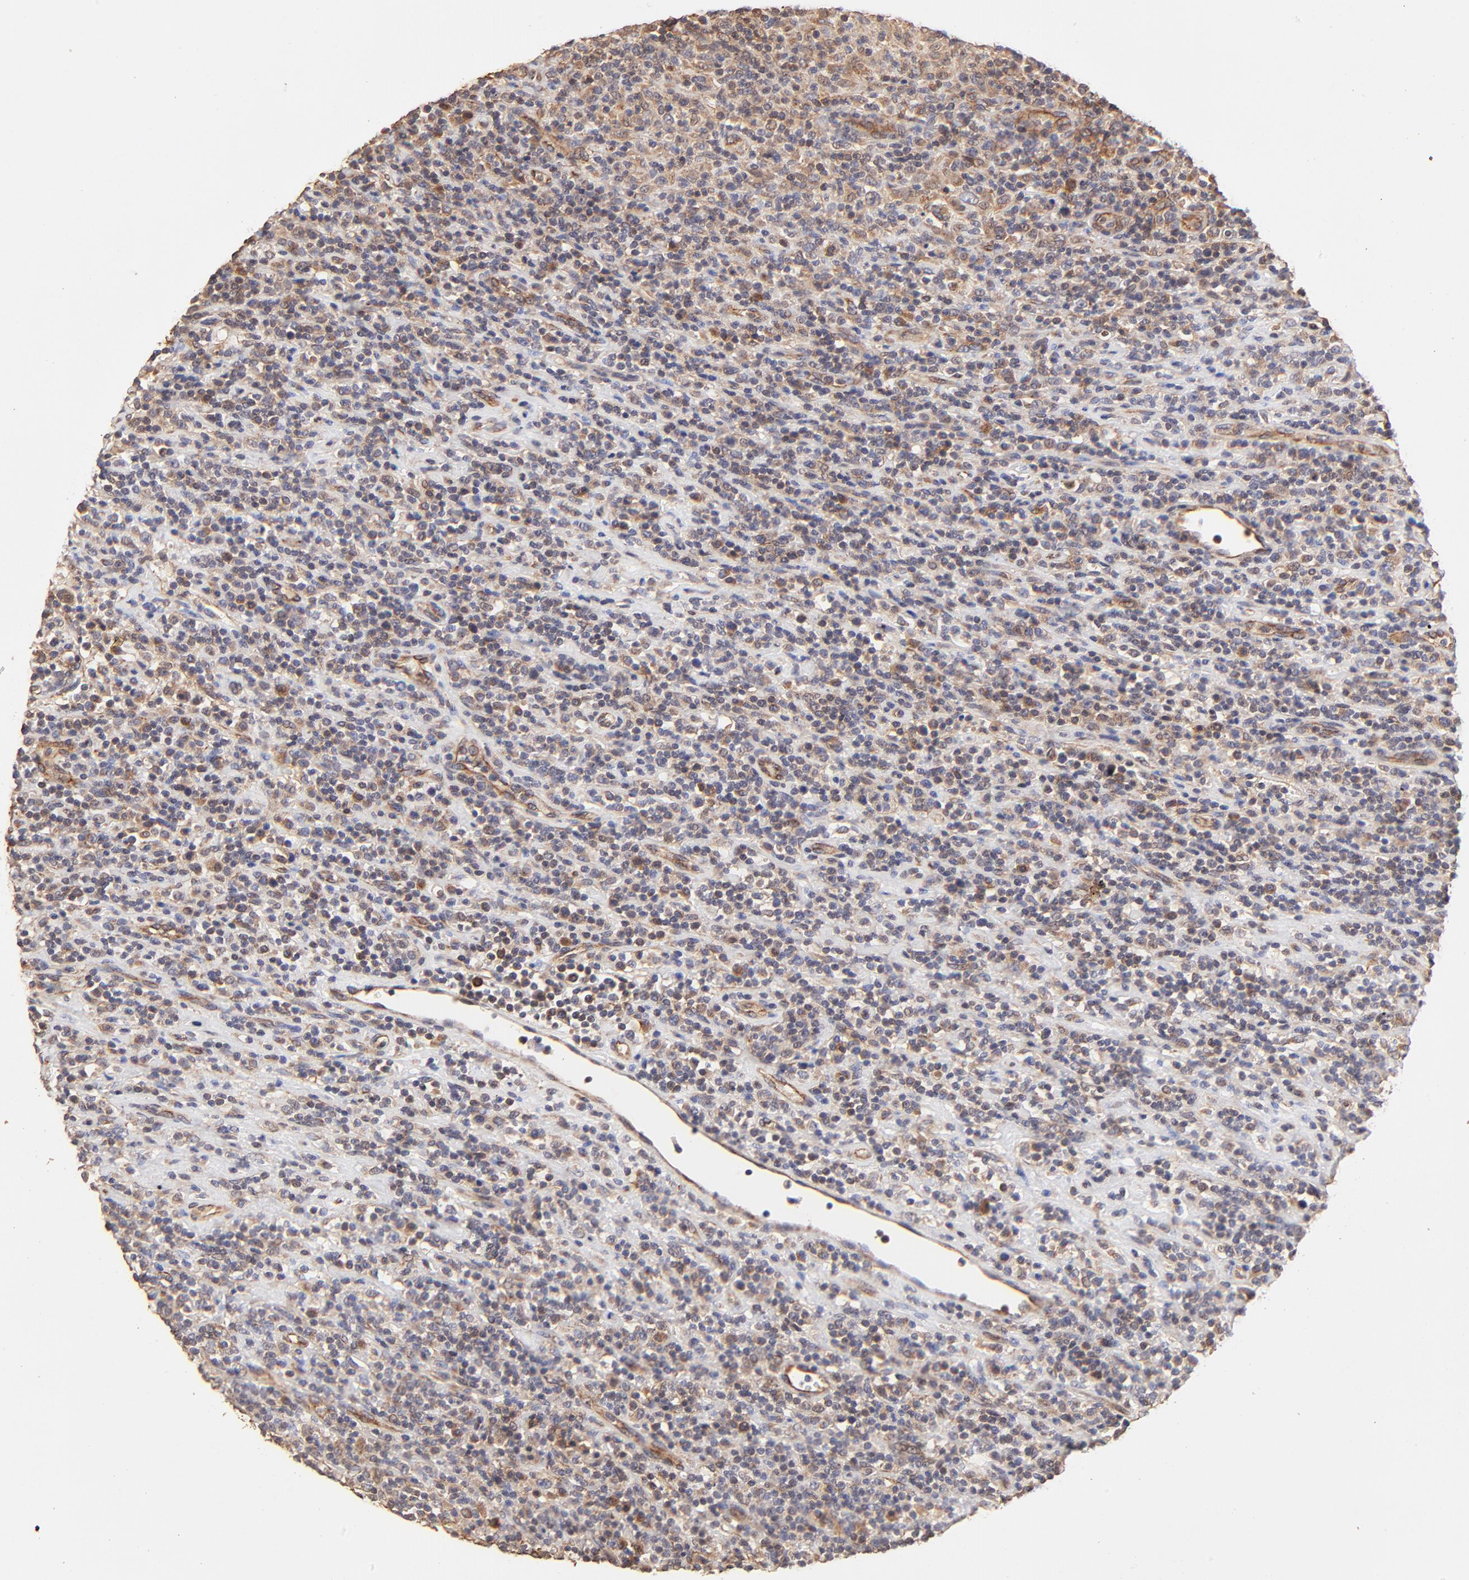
{"staining": {"intensity": "moderate", "quantity": "25%-75%", "location": "cytoplasmic/membranous"}, "tissue": "lymphoma", "cell_type": "Tumor cells", "image_type": "cancer", "snomed": [{"axis": "morphology", "description": "Hodgkin's disease, NOS"}, {"axis": "topography", "description": "Lymph node"}], "caption": "Lymphoma tissue displays moderate cytoplasmic/membranous positivity in approximately 25%-75% of tumor cells", "gene": "TNFAIP3", "patient": {"sex": "male", "age": 65}}